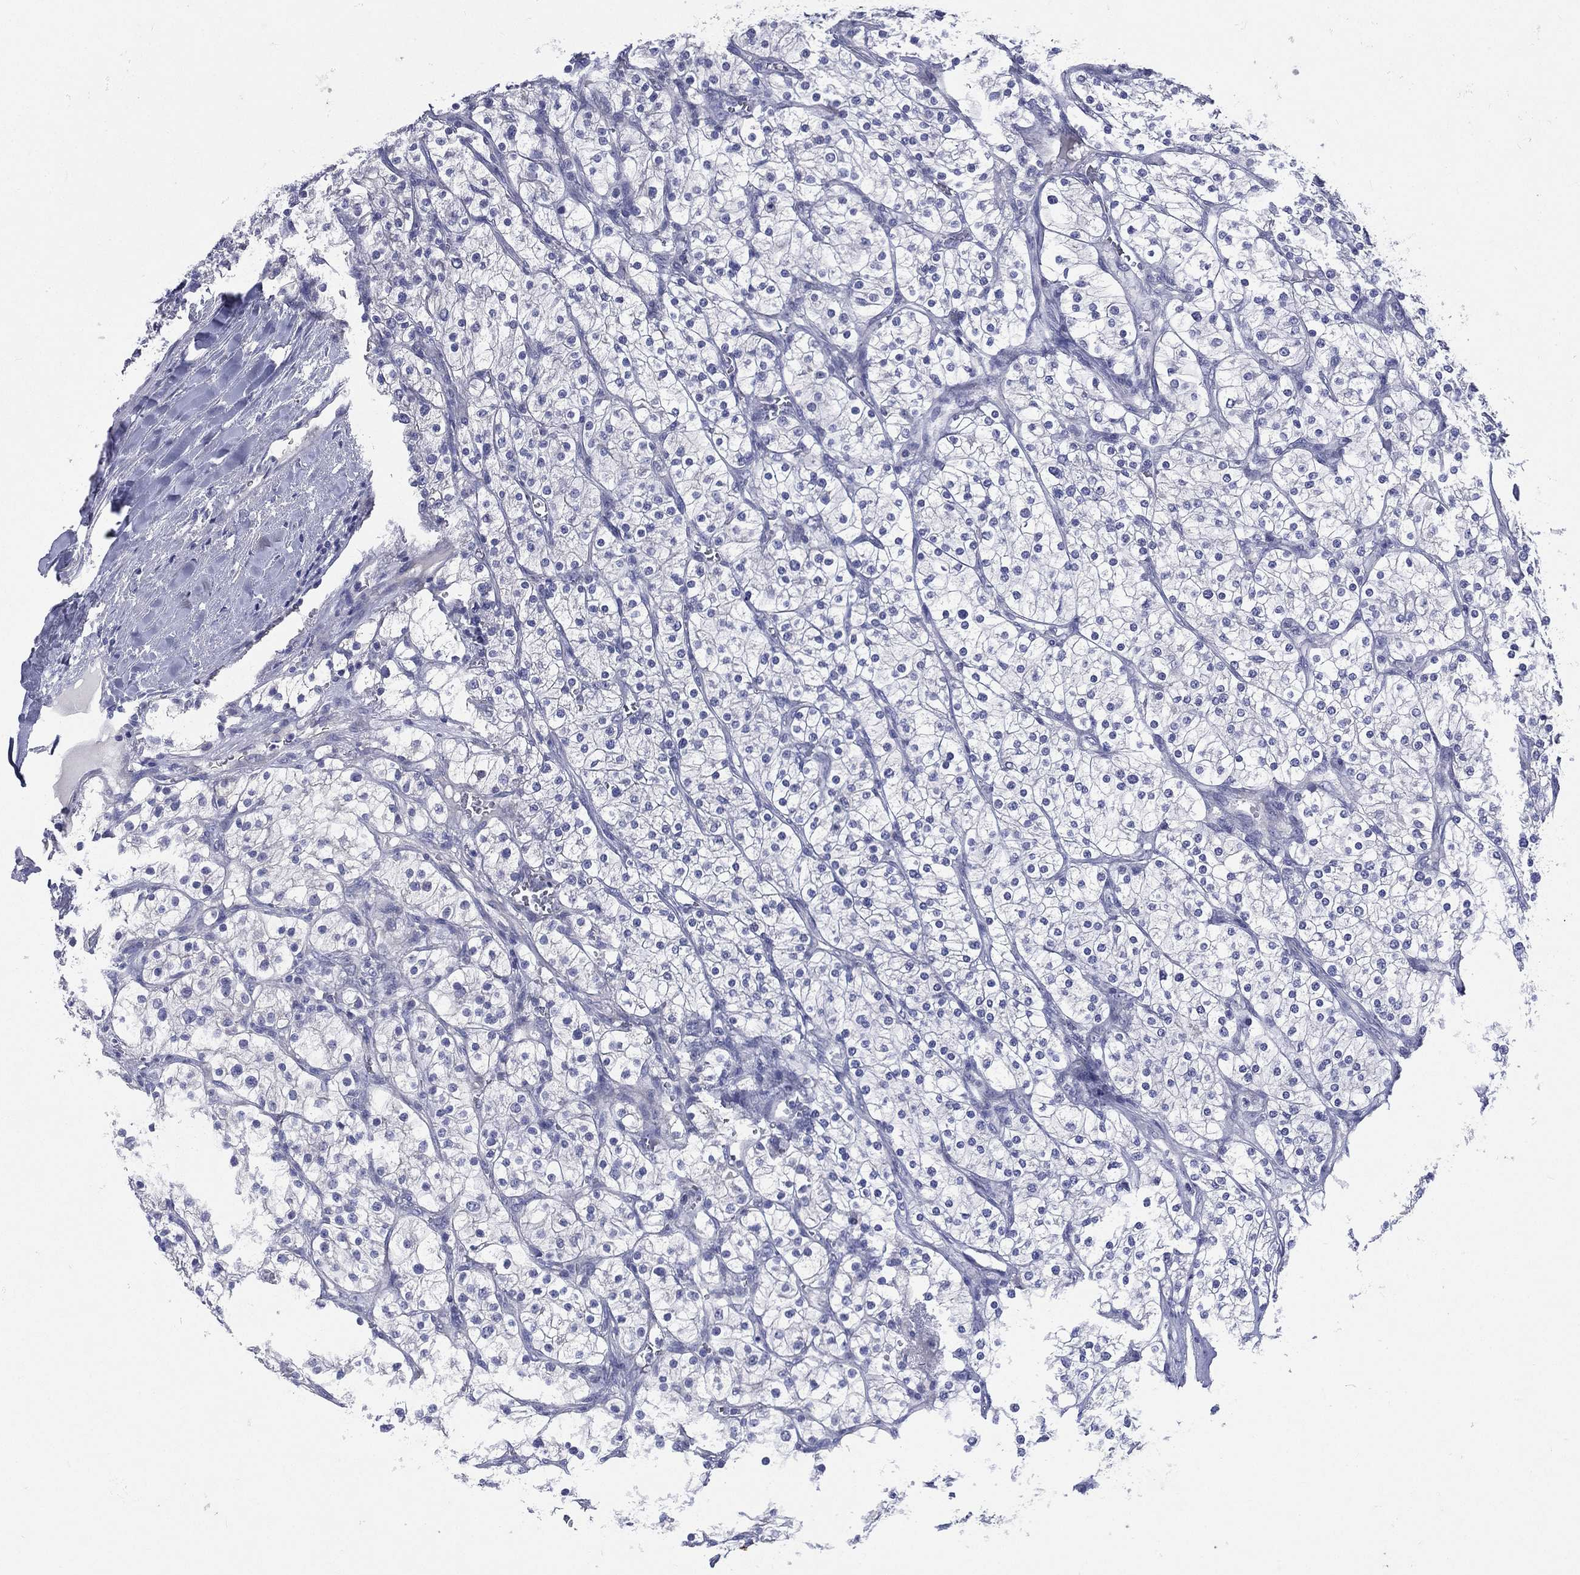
{"staining": {"intensity": "negative", "quantity": "none", "location": "none"}, "tissue": "renal cancer", "cell_type": "Tumor cells", "image_type": "cancer", "snomed": [{"axis": "morphology", "description": "Adenocarcinoma, NOS"}, {"axis": "topography", "description": "Kidney"}], "caption": "Immunohistochemistry image of neoplastic tissue: human adenocarcinoma (renal) stained with DAB (3,3'-diaminobenzidine) demonstrates no significant protein expression in tumor cells. Brightfield microscopy of immunohistochemistry (IHC) stained with DAB (3,3'-diaminobenzidine) (brown) and hematoxylin (blue), captured at high magnification.", "gene": "TGM1", "patient": {"sex": "male", "age": 80}}